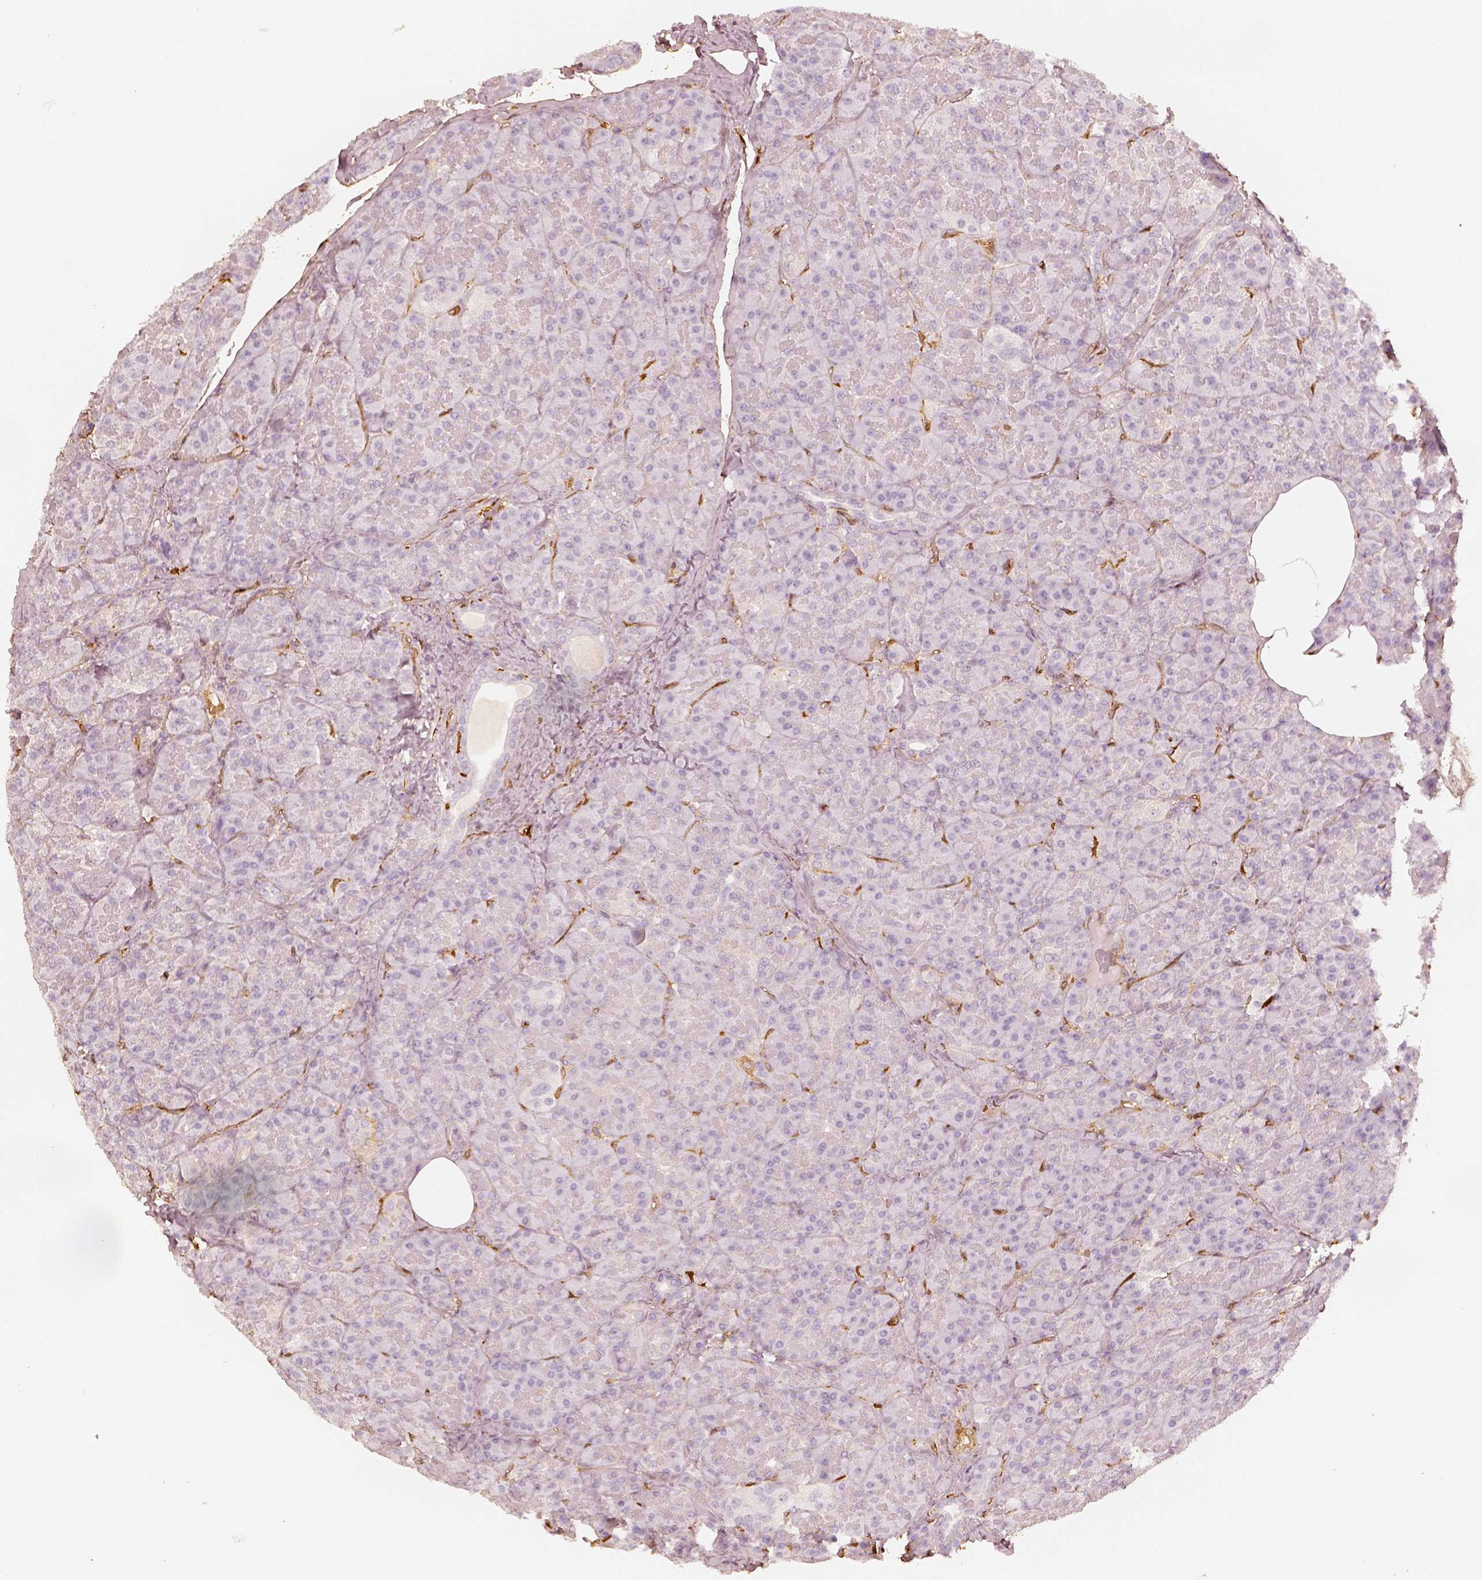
{"staining": {"intensity": "negative", "quantity": "none", "location": "none"}, "tissue": "pancreas", "cell_type": "Exocrine glandular cells", "image_type": "normal", "snomed": [{"axis": "morphology", "description": "Normal tissue, NOS"}, {"axis": "topography", "description": "Pancreas"}], "caption": "Immunohistochemical staining of unremarkable pancreas exhibits no significant positivity in exocrine glandular cells.", "gene": "FSCN1", "patient": {"sex": "male", "age": 57}}